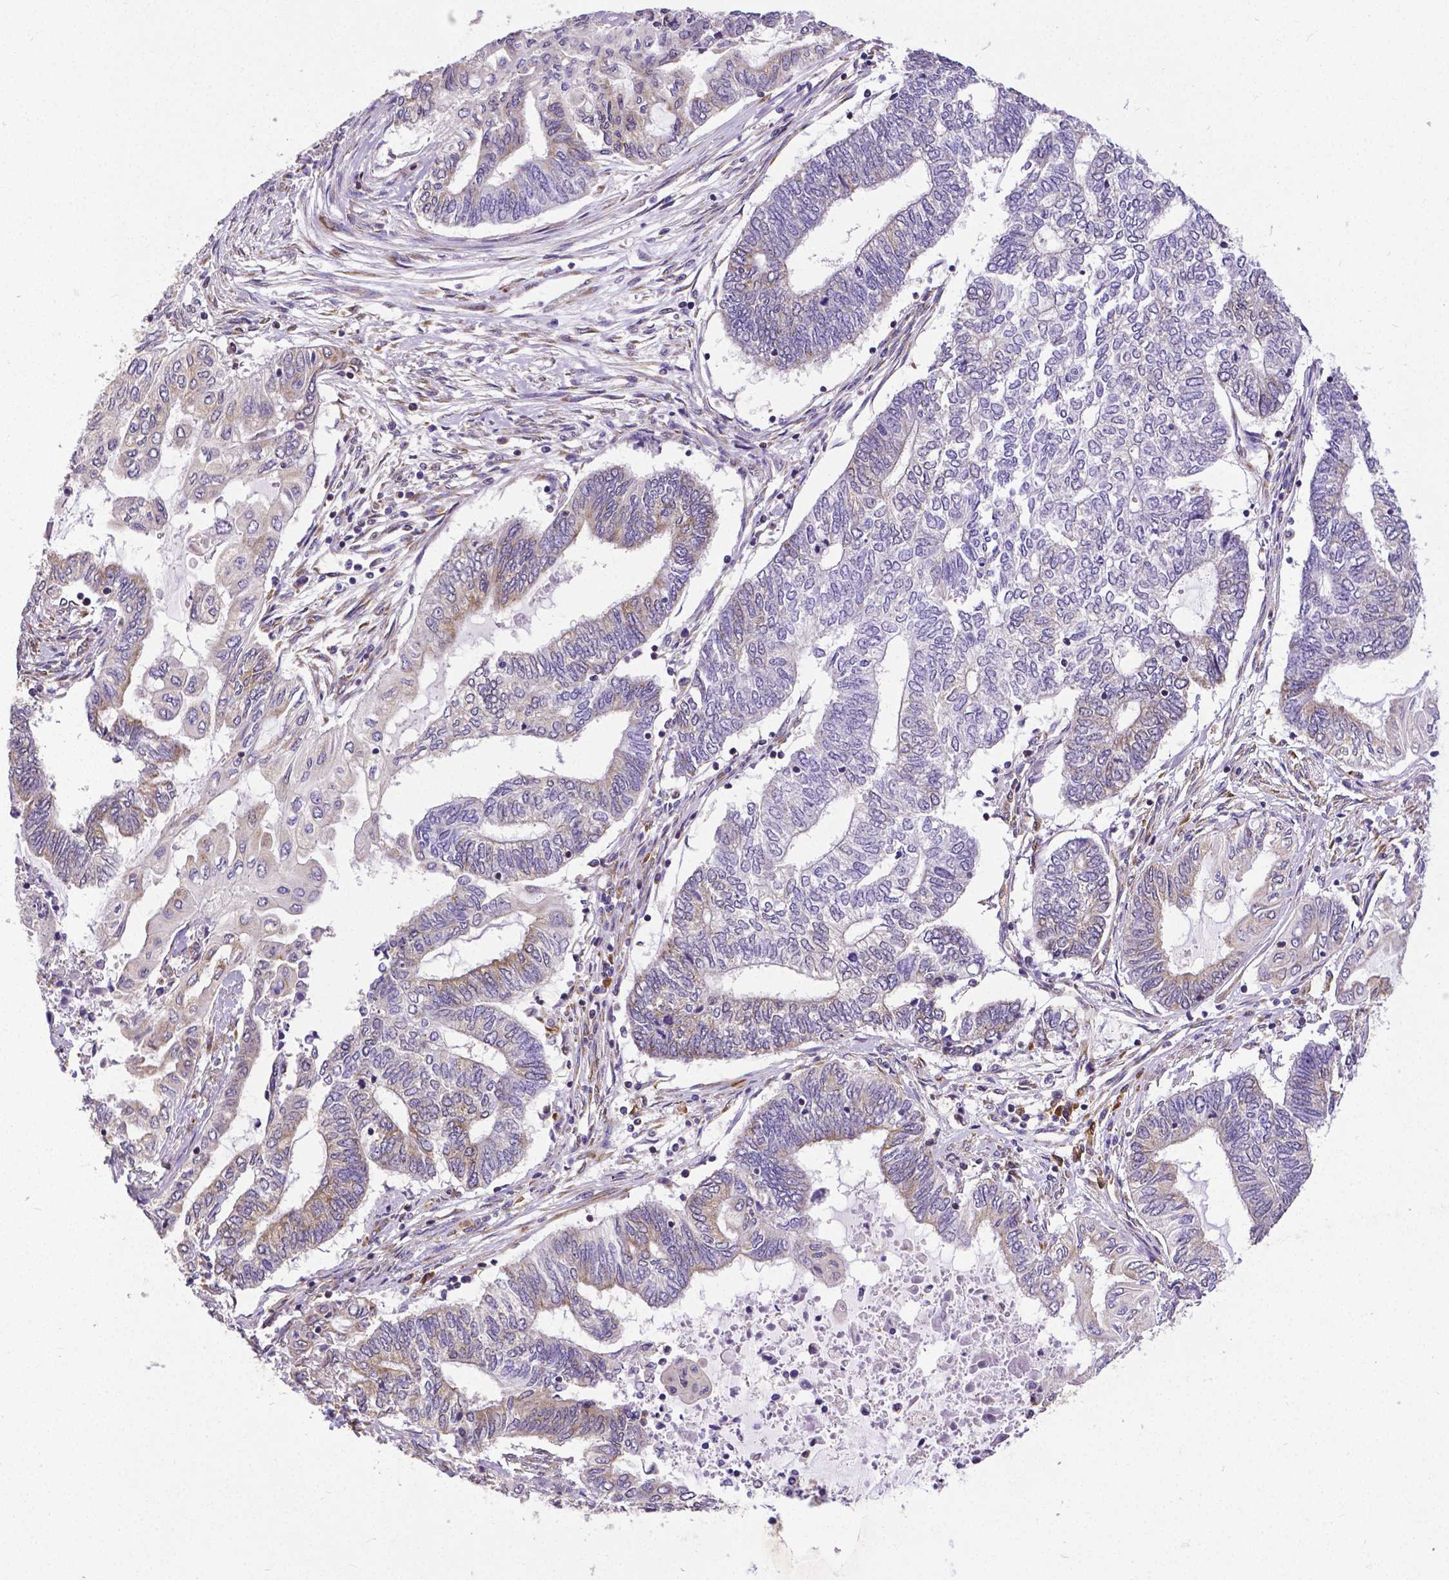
{"staining": {"intensity": "weak", "quantity": "<25%", "location": "cytoplasmic/membranous"}, "tissue": "endometrial cancer", "cell_type": "Tumor cells", "image_type": "cancer", "snomed": [{"axis": "morphology", "description": "Adenocarcinoma, NOS"}, {"axis": "topography", "description": "Uterus"}, {"axis": "topography", "description": "Endometrium"}], "caption": "Human endometrial adenocarcinoma stained for a protein using immunohistochemistry displays no positivity in tumor cells.", "gene": "MTDH", "patient": {"sex": "female", "age": 70}}